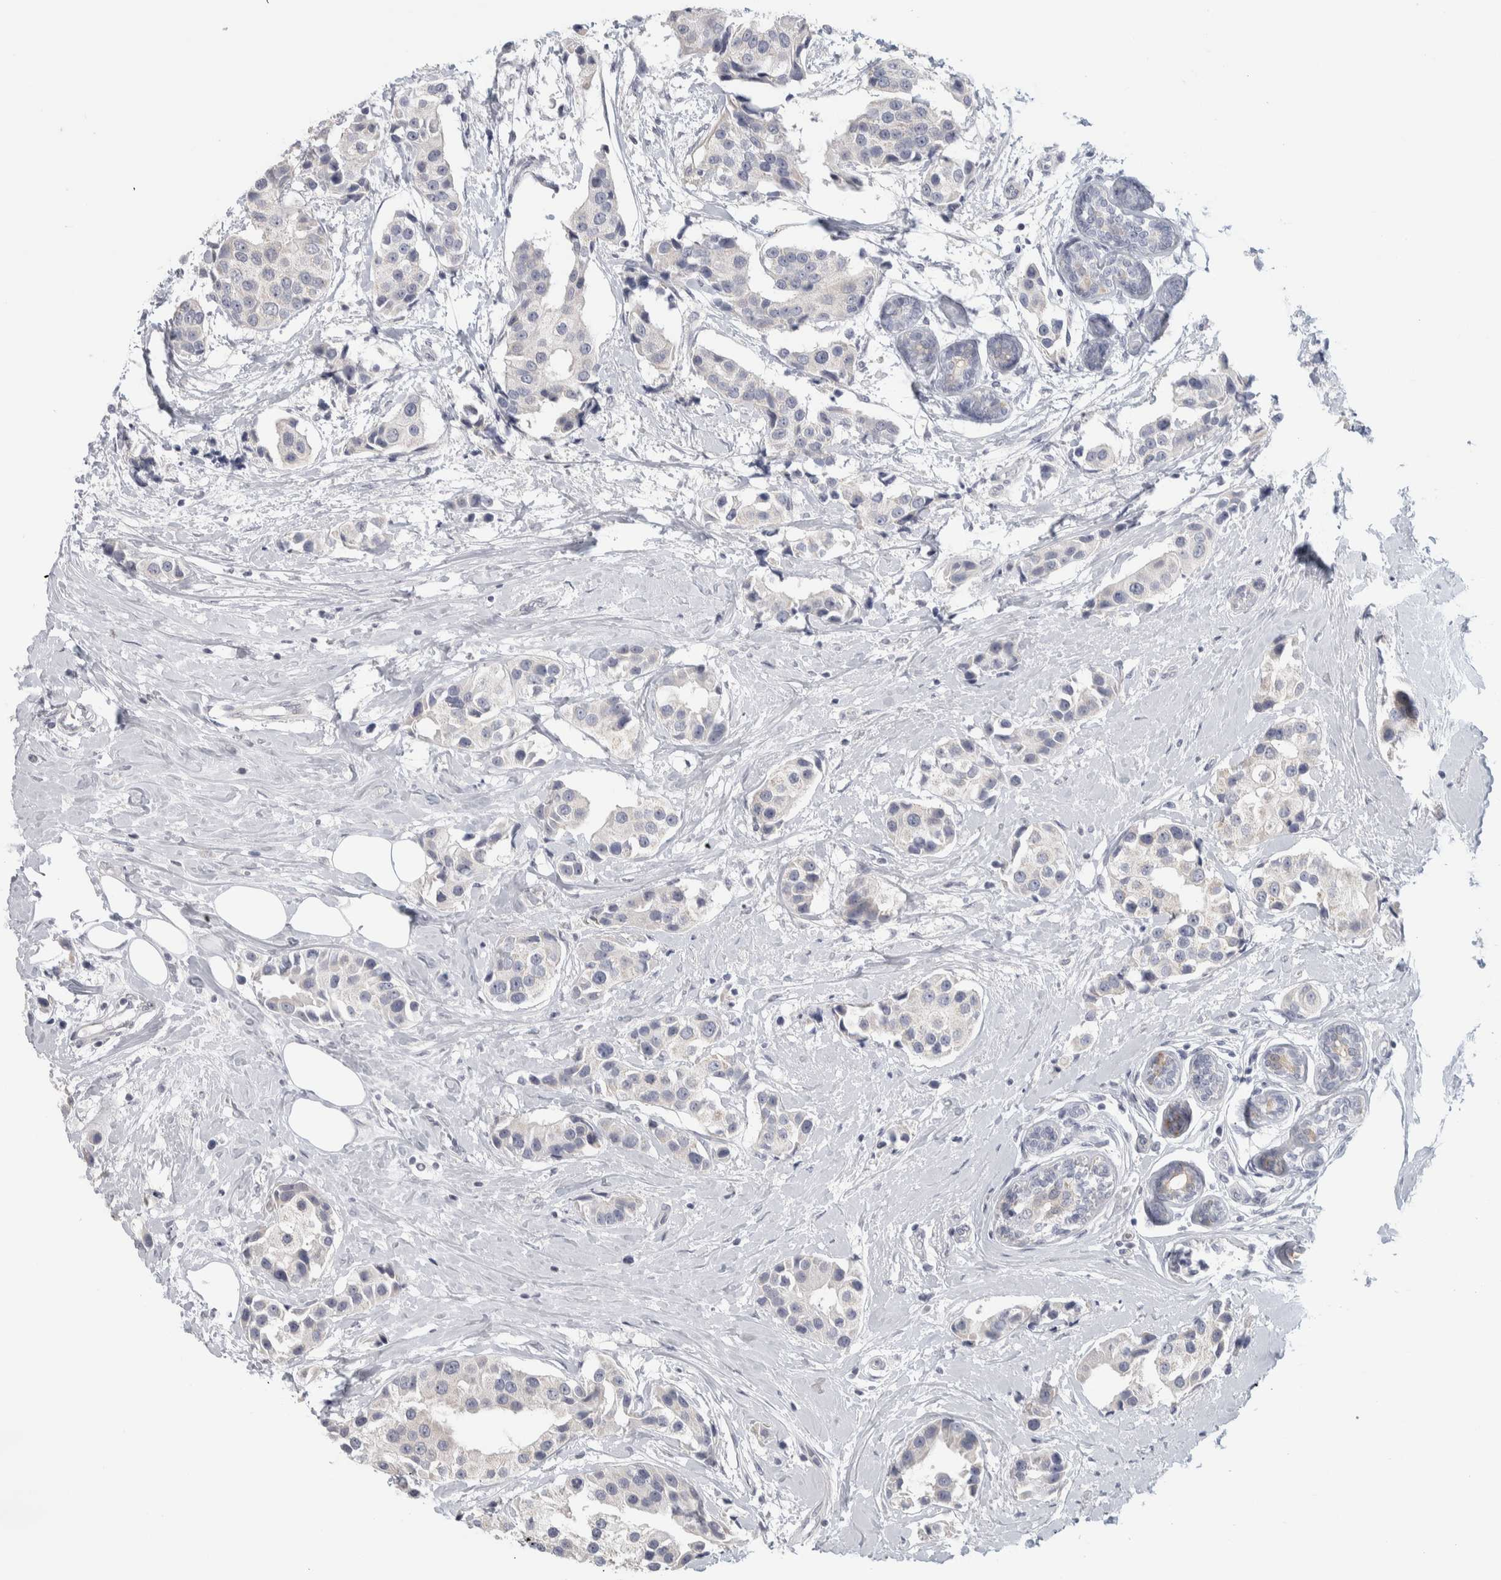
{"staining": {"intensity": "negative", "quantity": "none", "location": "none"}, "tissue": "breast cancer", "cell_type": "Tumor cells", "image_type": "cancer", "snomed": [{"axis": "morphology", "description": "Normal tissue, NOS"}, {"axis": "morphology", "description": "Duct carcinoma"}, {"axis": "topography", "description": "Breast"}], "caption": "This is an immunohistochemistry photomicrograph of breast infiltrating ductal carcinoma. There is no positivity in tumor cells.", "gene": "DCXR", "patient": {"sex": "female", "age": 39}}